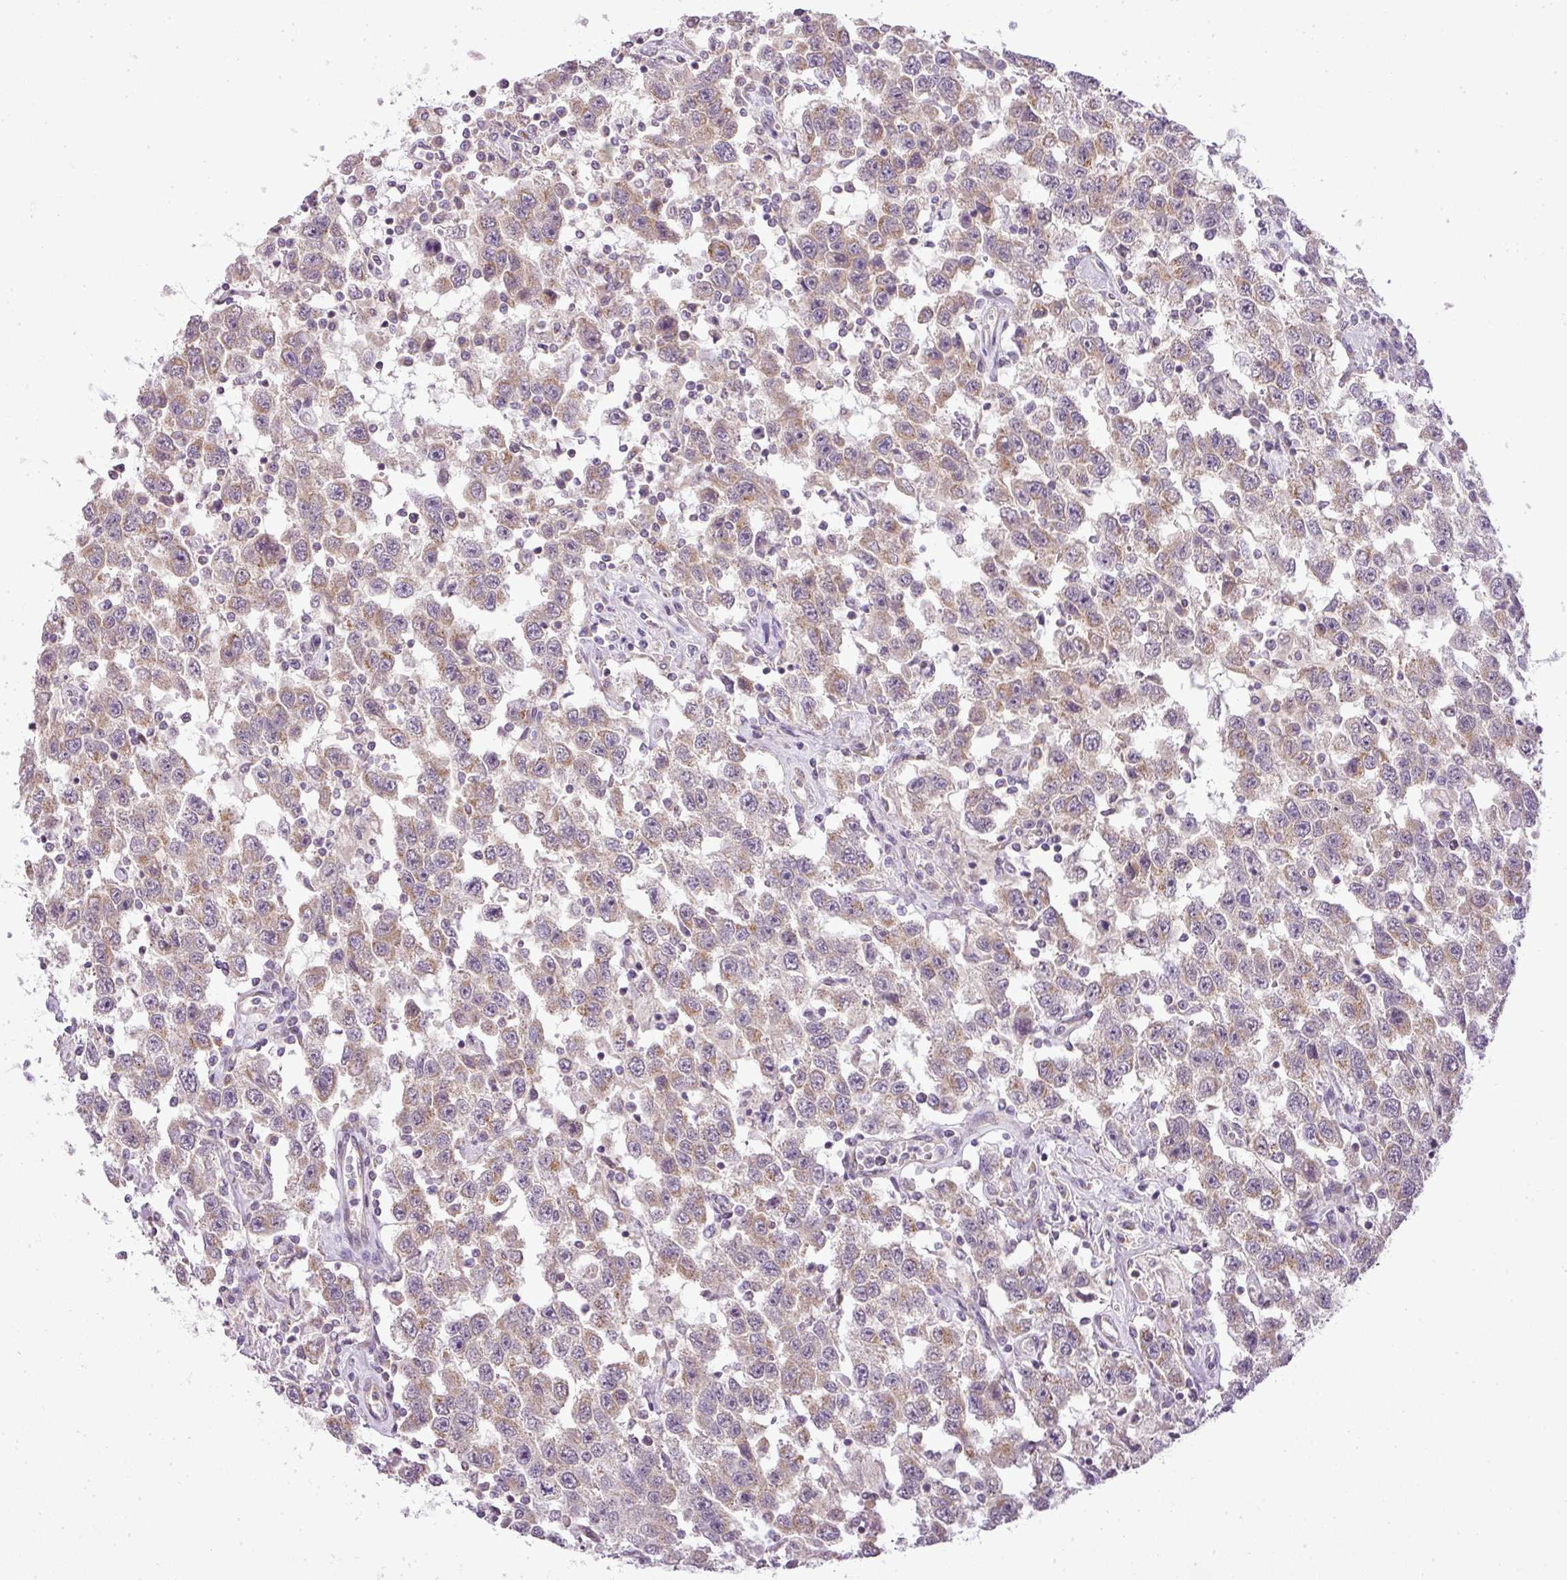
{"staining": {"intensity": "weak", "quantity": ">75%", "location": "cytoplasmic/membranous"}, "tissue": "testis cancer", "cell_type": "Tumor cells", "image_type": "cancer", "snomed": [{"axis": "morphology", "description": "Seminoma, NOS"}, {"axis": "topography", "description": "Testis"}], "caption": "This image demonstrates immunohistochemistry (IHC) staining of human testis seminoma, with low weak cytoplasmic/membranous staining in about >75% of tumor cells.", "gene": "ZDHHC1", "patient": {"sex": "male", "age": 41}}